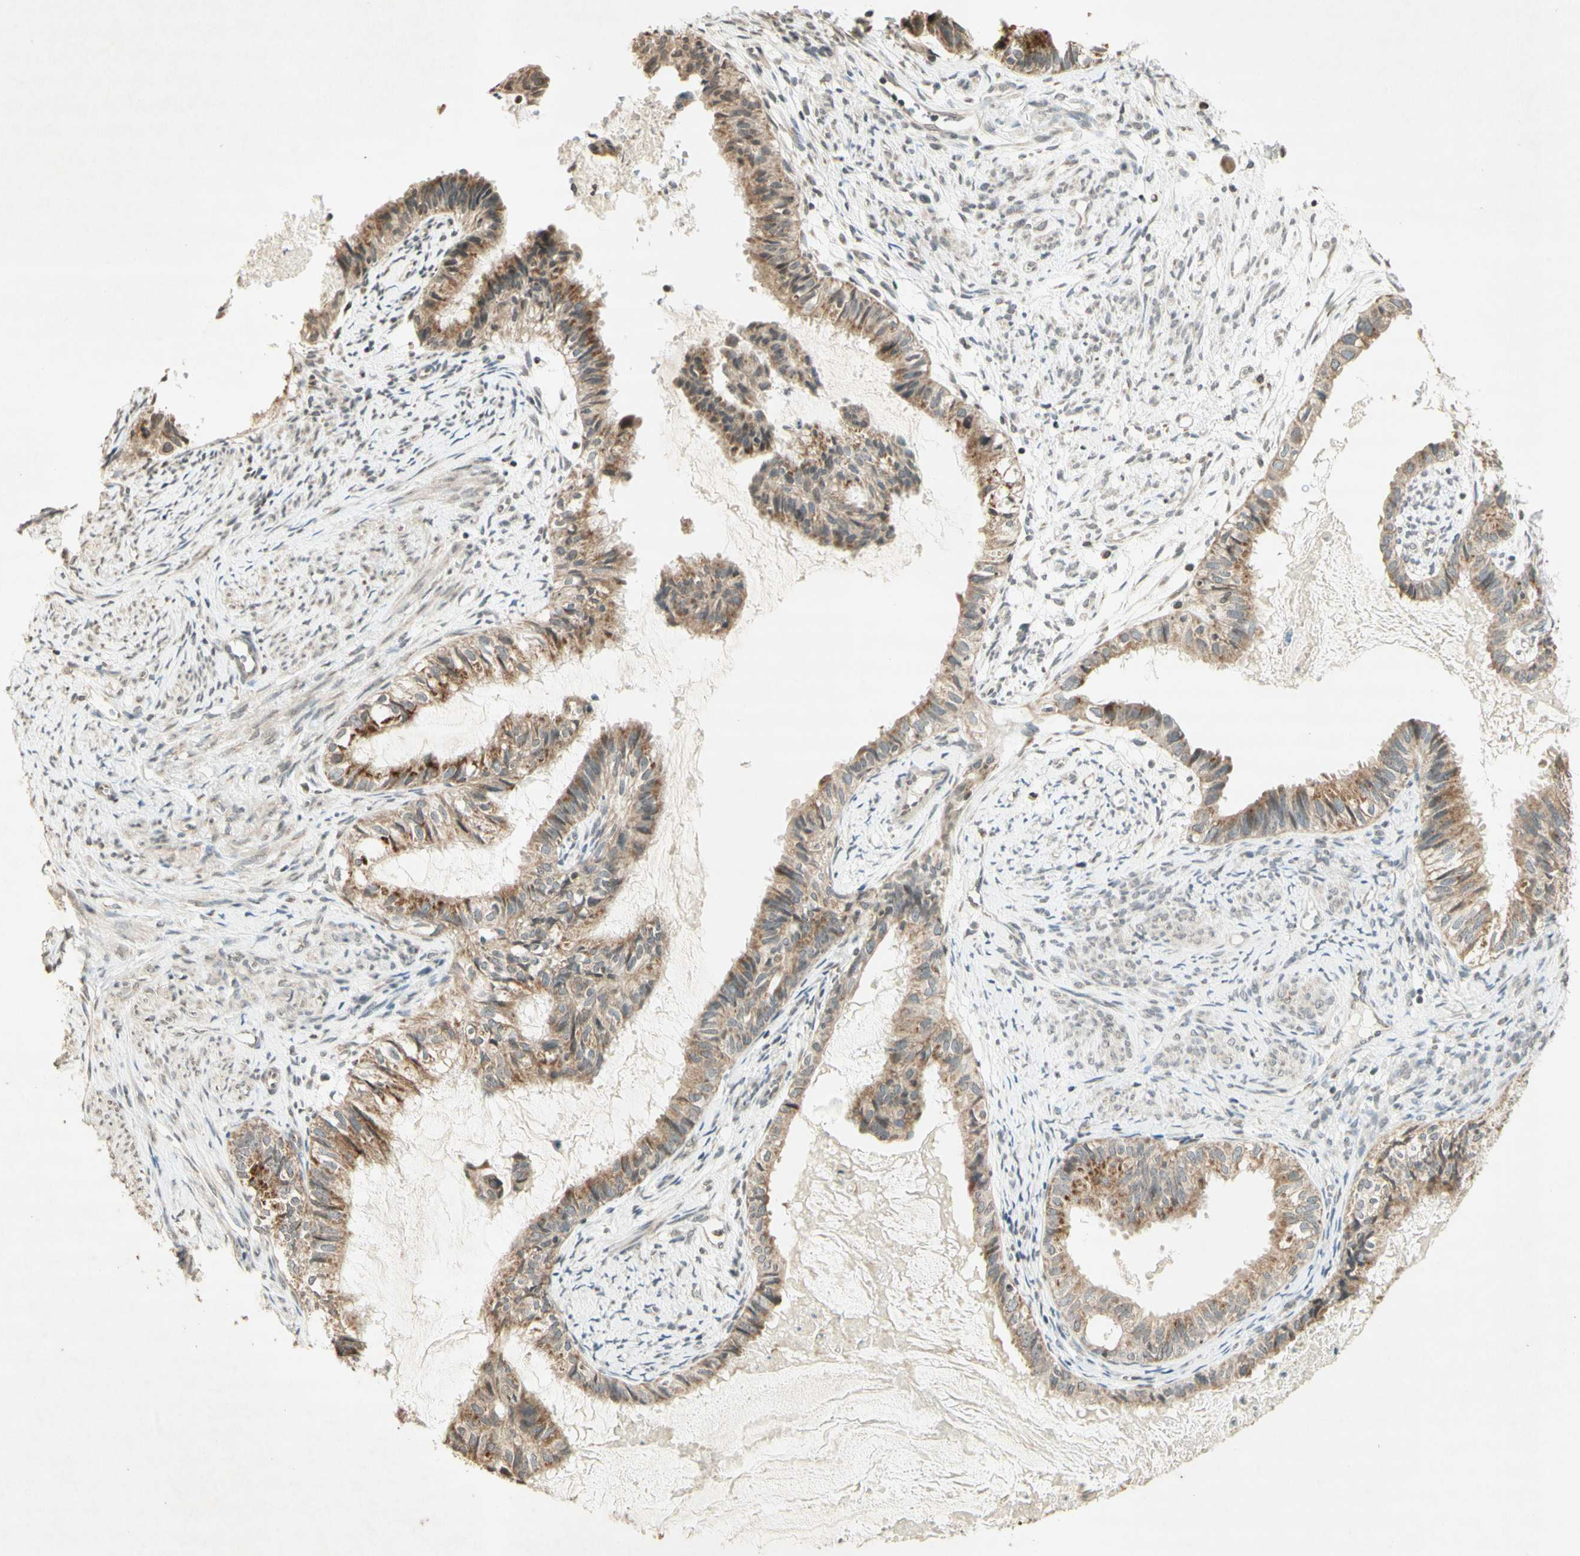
{"staining": {"intensity": "moderate", "quantity": "25%-75%", "location": "cytoplasmic/membranous"}, "tissue": "cervical cancer", "cell_type": "Tumor cells", "image_type": "cancer", "snomed": [{"axis": "morphology", "description": "Normal tissue, NOS"}, {"axis": "morphology", "description": "Adenocarcinoma, NOS"}, {"axis": "topography", "description": "Cervix"}, {"axis": "topography", "description": "Endometrium"}], "caption": "The immunohistochemical stain highlights moderate cytoplasmic/membranous expression in tumor cells of cervical cancer tissue.", "gene": "CCNI", "patient": {"sex": "female", "age": 86}}